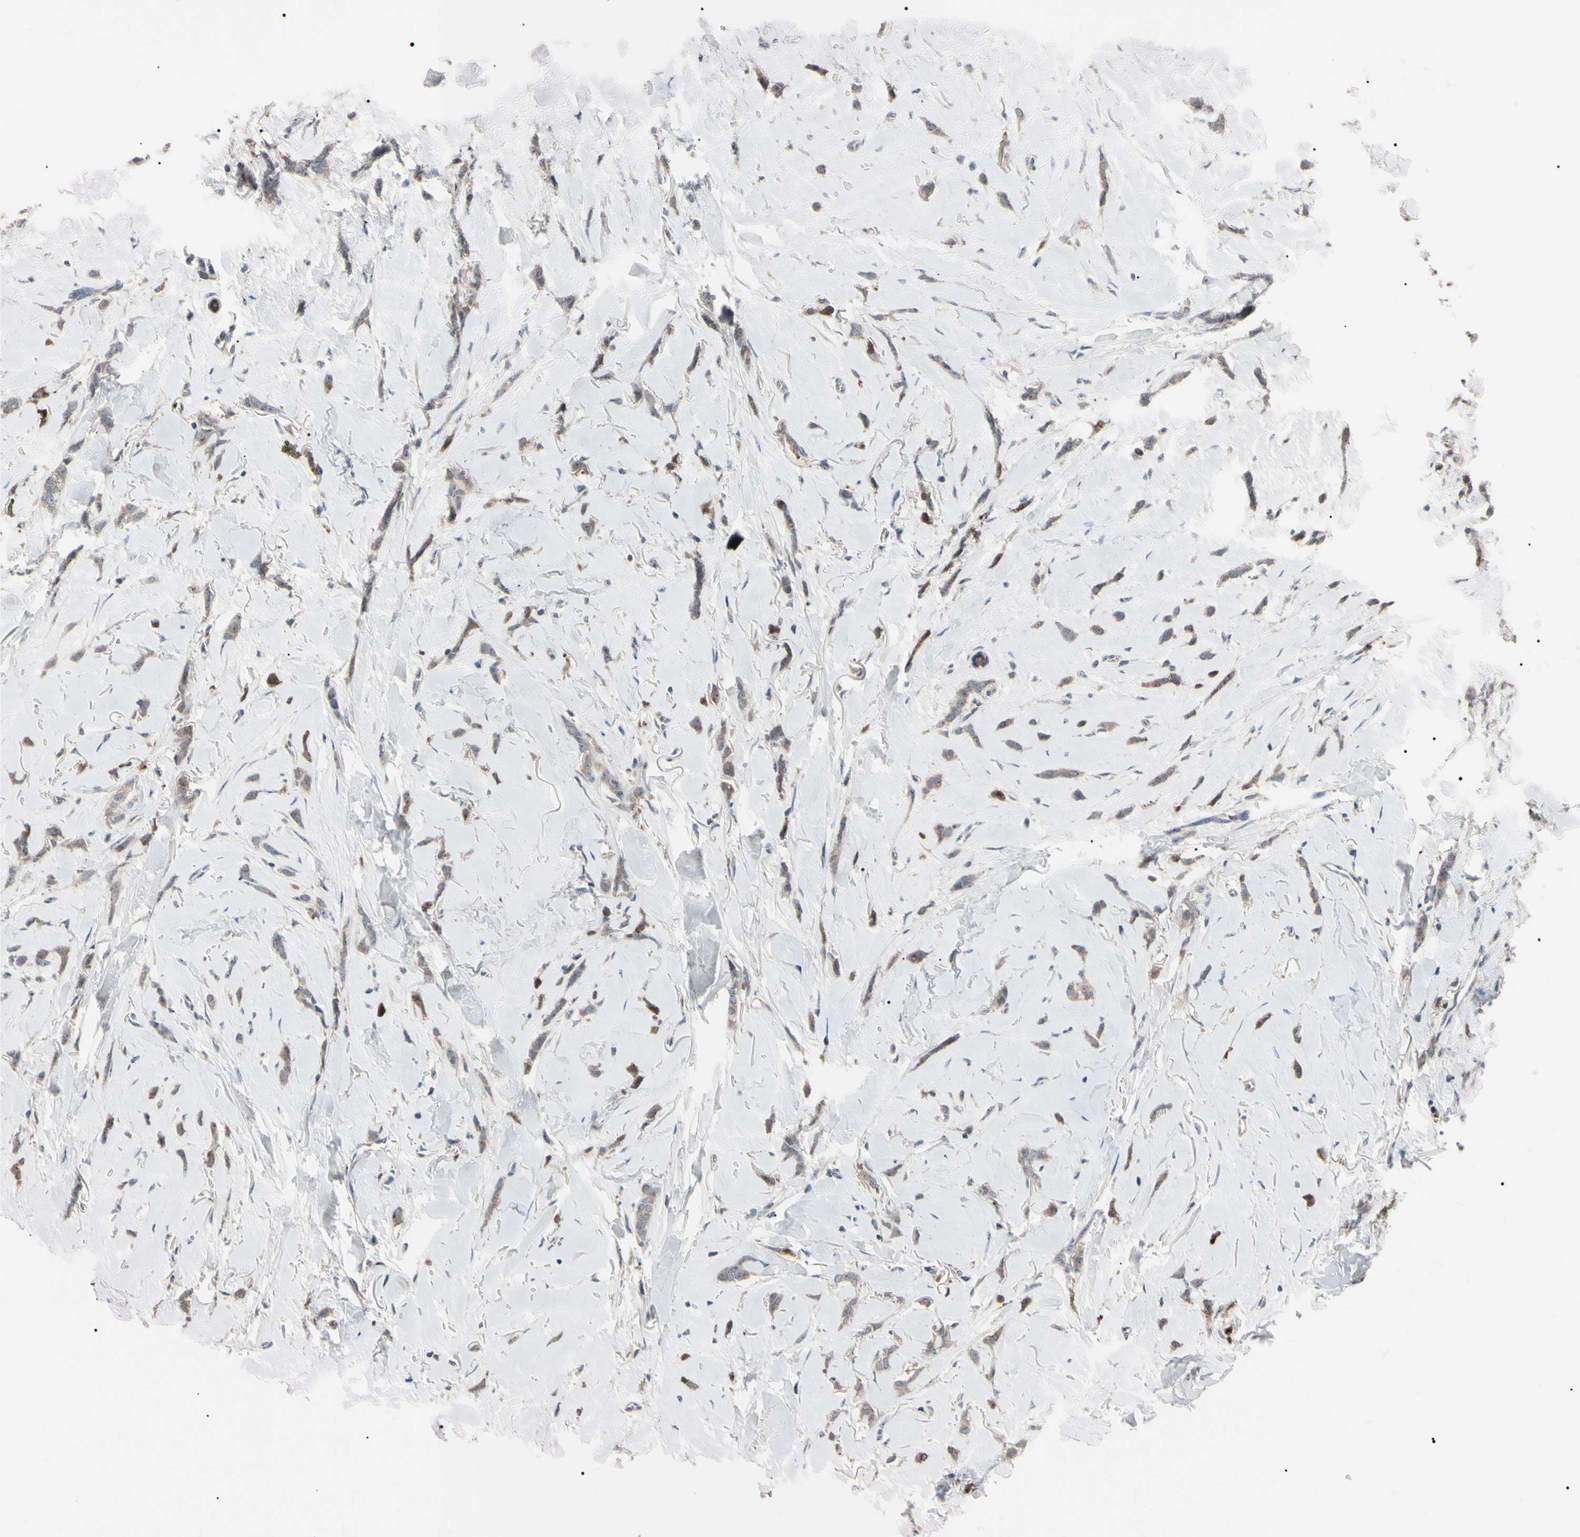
{"staining": {"intensity": "weak", "quantity": ">75%", "location": "cytoplasmic/membranous"}, "tissue": "breast cancer", "cell_type": "Tumor cells", "image_type": "cancer", "snomed": [{"axis": "morphology", "description": "Lobular carcinoma"}, {"axis": "topography", "description": "Skin"}, {"axis": "topography", "description": "Breast"}], "caption": "Immunohistochemistry staining of breast cancer, which shows low levels of weak cytoplasmic/membranous positivity in approximately >75% of tumor cells indicating weak cytoplasmic/membranous protein positivity. The staining was performed using DAB (brown) for protein detection and nuclei were counterstained in hematoxylin (blue).", "gene": "TRAF5", "patient": {"sex": "female", "age": 46}}